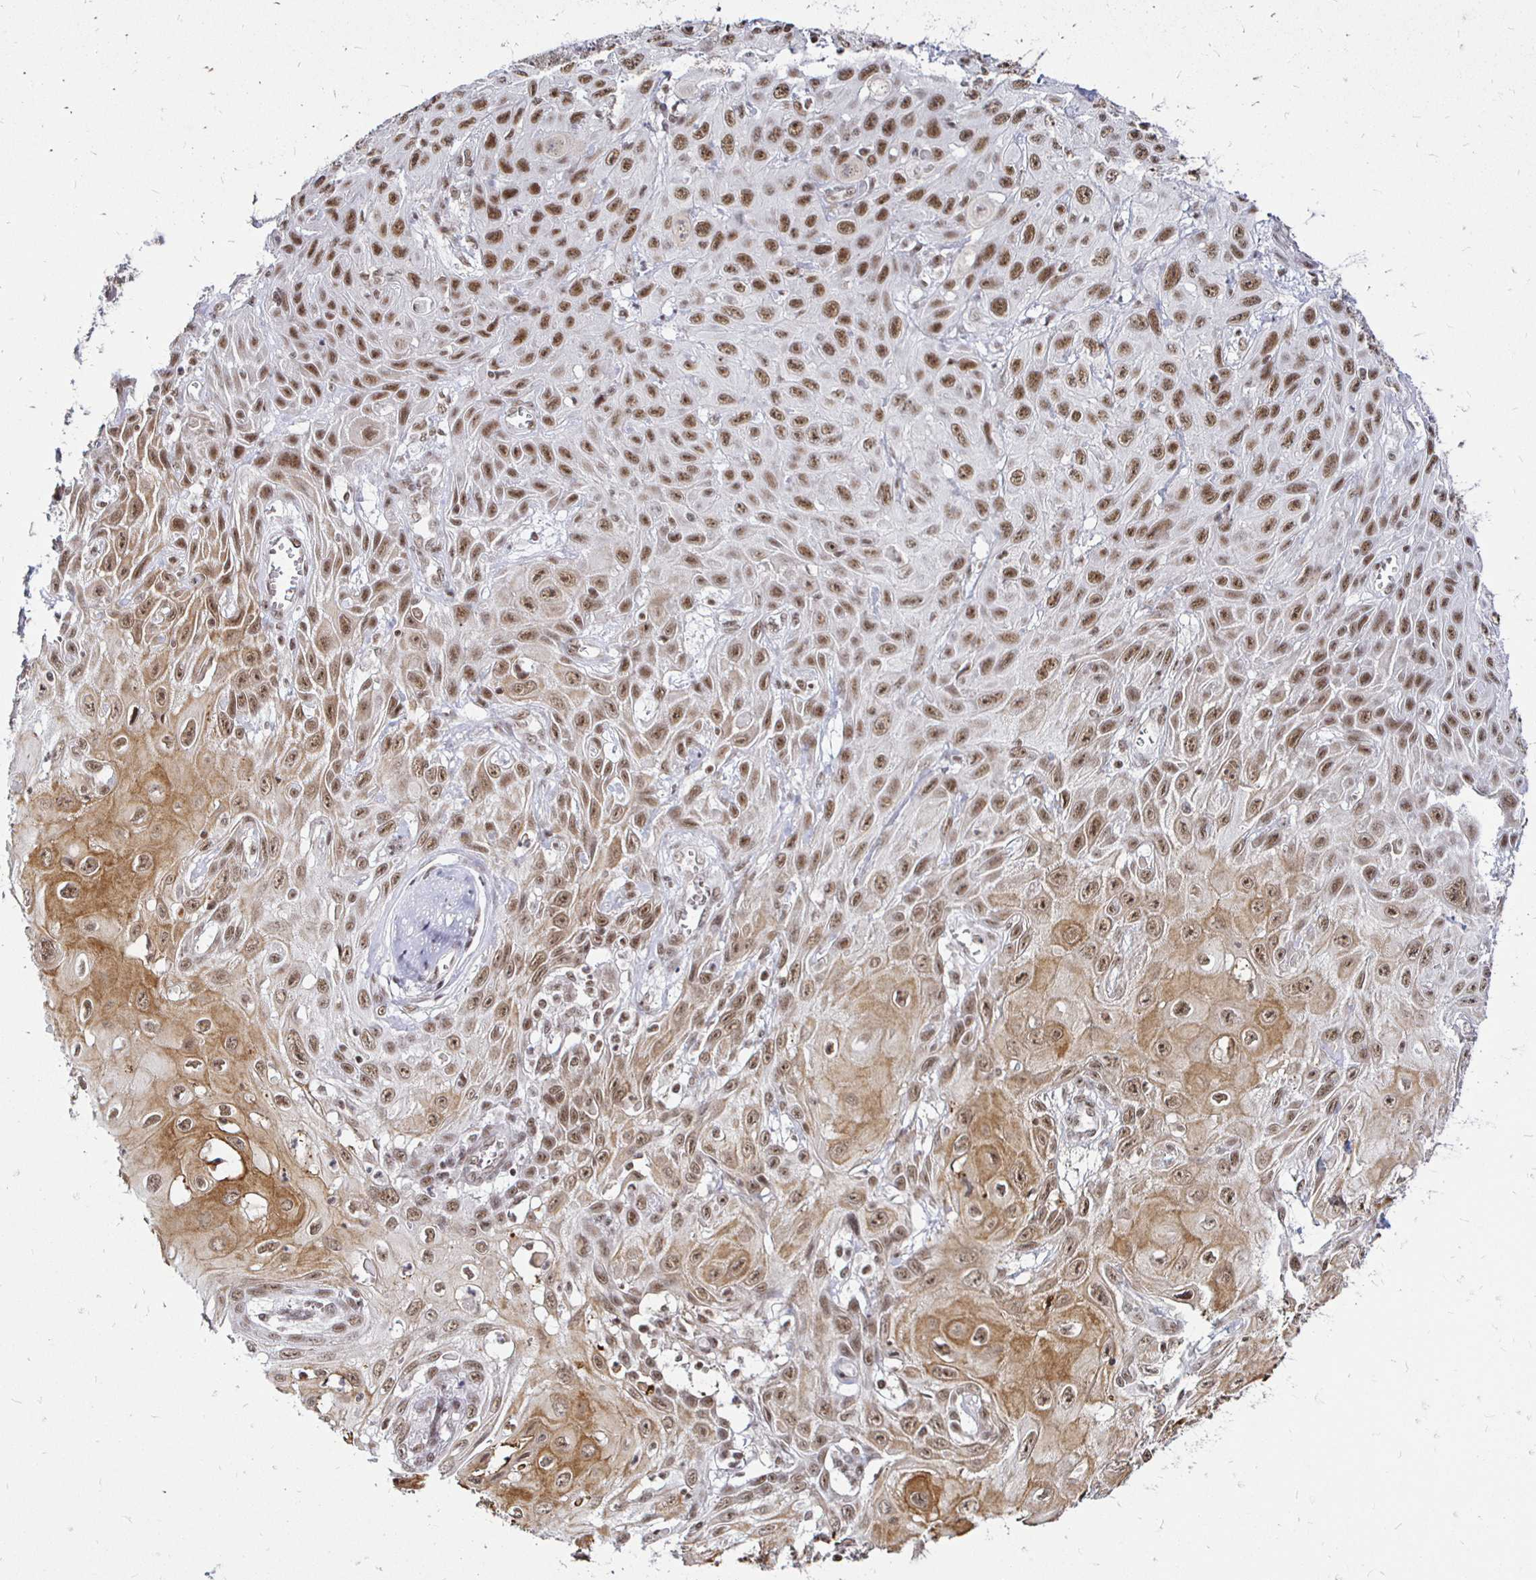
{"staining": {"intensity": "moderate", "quantity": ">75%", "location": "cytoplasmic/membranous,nuclear"}, "tissue": "skin cancer", "cell_type": "Tumor cells", "image_type": "cancer", "snomed": [{"axis": "morphology", "description": "Squamous cell carcinoma, NOS"}, {"axis": "topography", "description": "Skin"}, {"axis": "topography", "description": "Vulva"}], "caption": "A brown stain highlights moderate cytoplasmic/membranous and nuclear staining of a protein in human skin cancer tumor cells. (brown staining indicates protein expression, while blue staining denotes nuclei).", "gene": "SIN3A", "patient": {"sex": "female", "age": 71}}